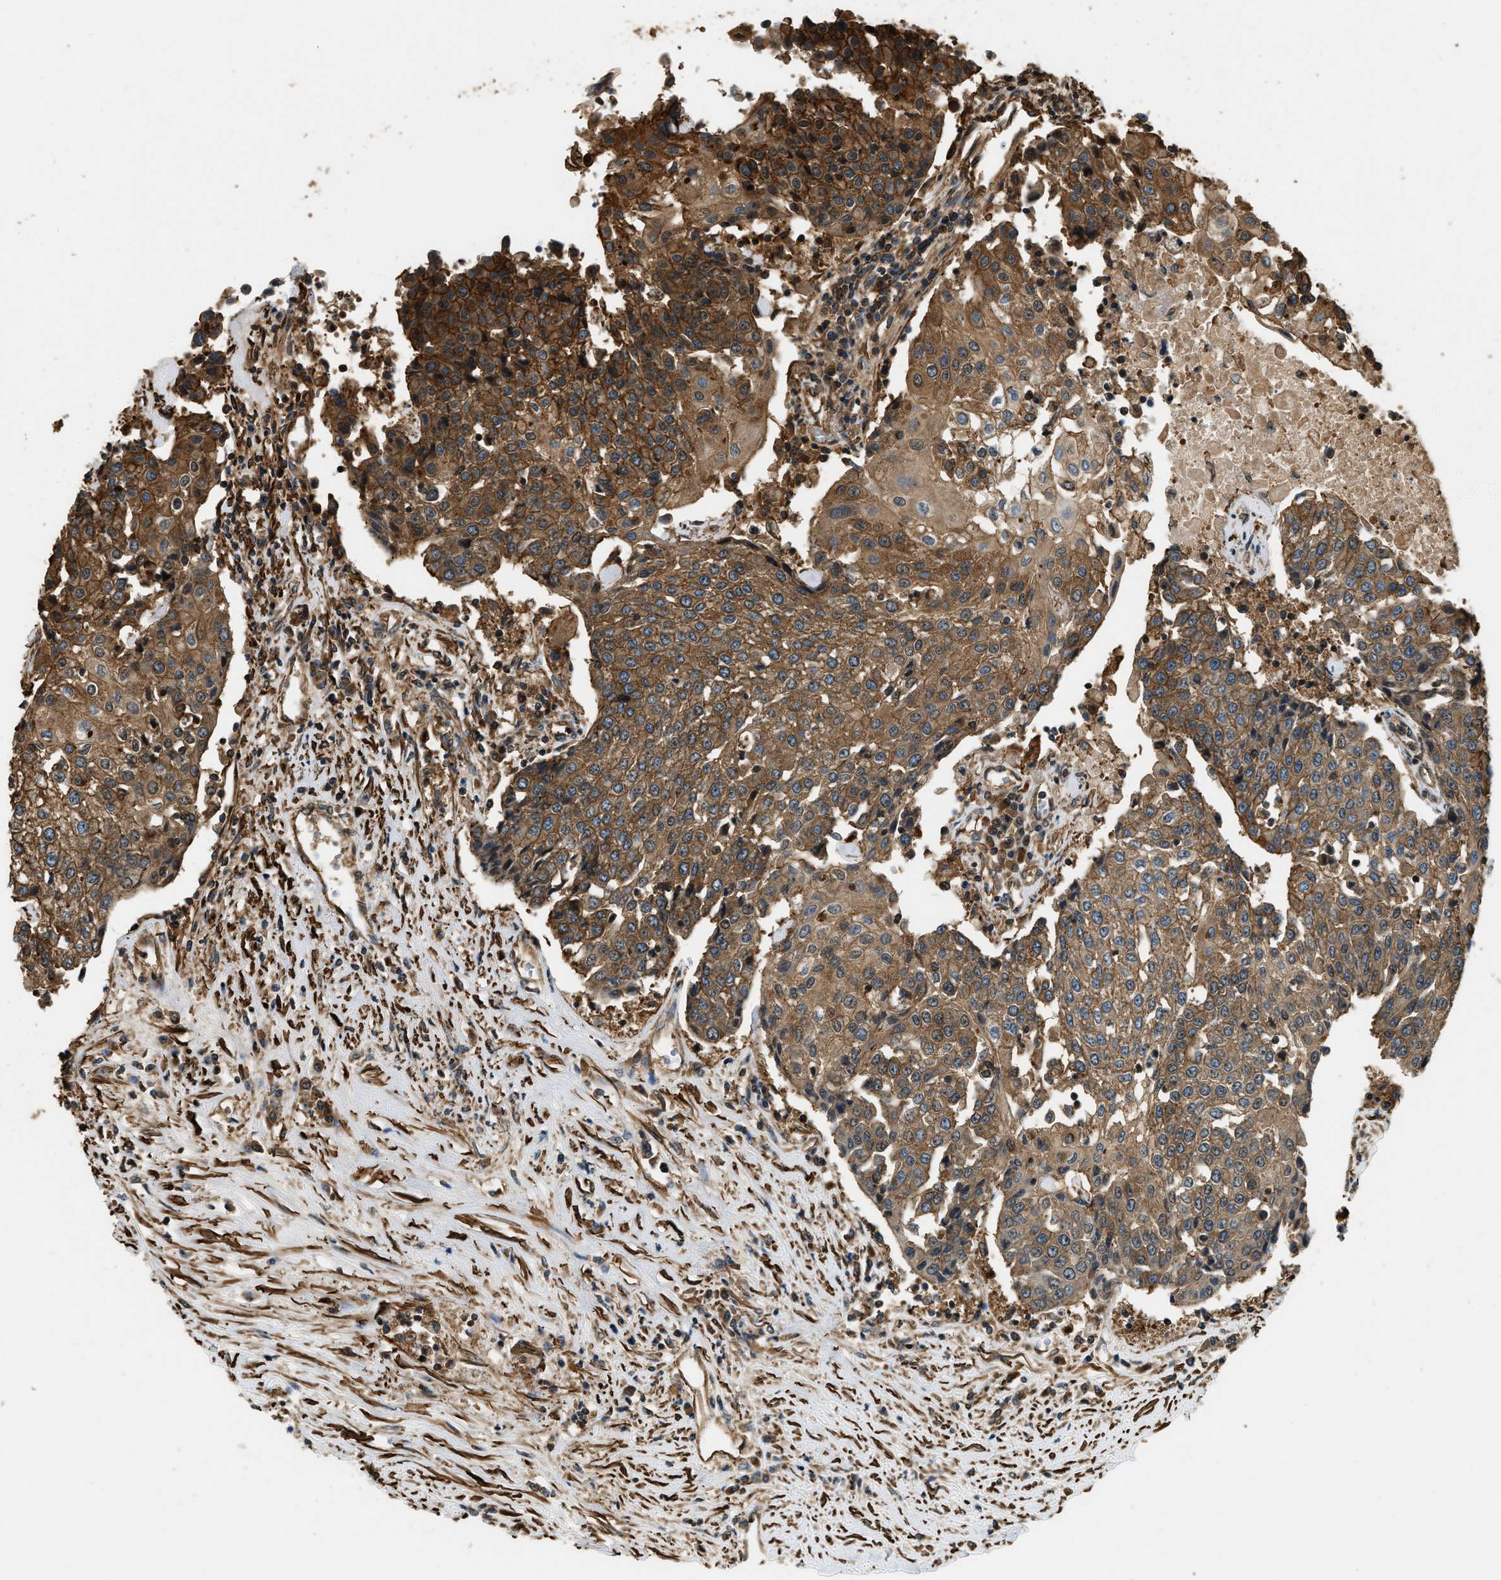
{"staining": {"intensity": "moderate", "quantity": ">75%", "location": "cytoplasmic/membranous"}, "tissue": "urothelial cancer", "cell_type": "Tumor cells", "image_type": "cancer", "snomed": [{"axis": "morphology", "description": "Urothelial carcinoma, High grade"}, {"axis": "topography", "description": "Urinary bladder"}], "caption": "High-grade urothelial carcinoma stained for a protein (brown) demonstrates moderate cytoplasmic/membranous positive expression in about >75% of tumor cells.", "gene": "YARS1", "patient": {"sex": "female", "age": 85}}